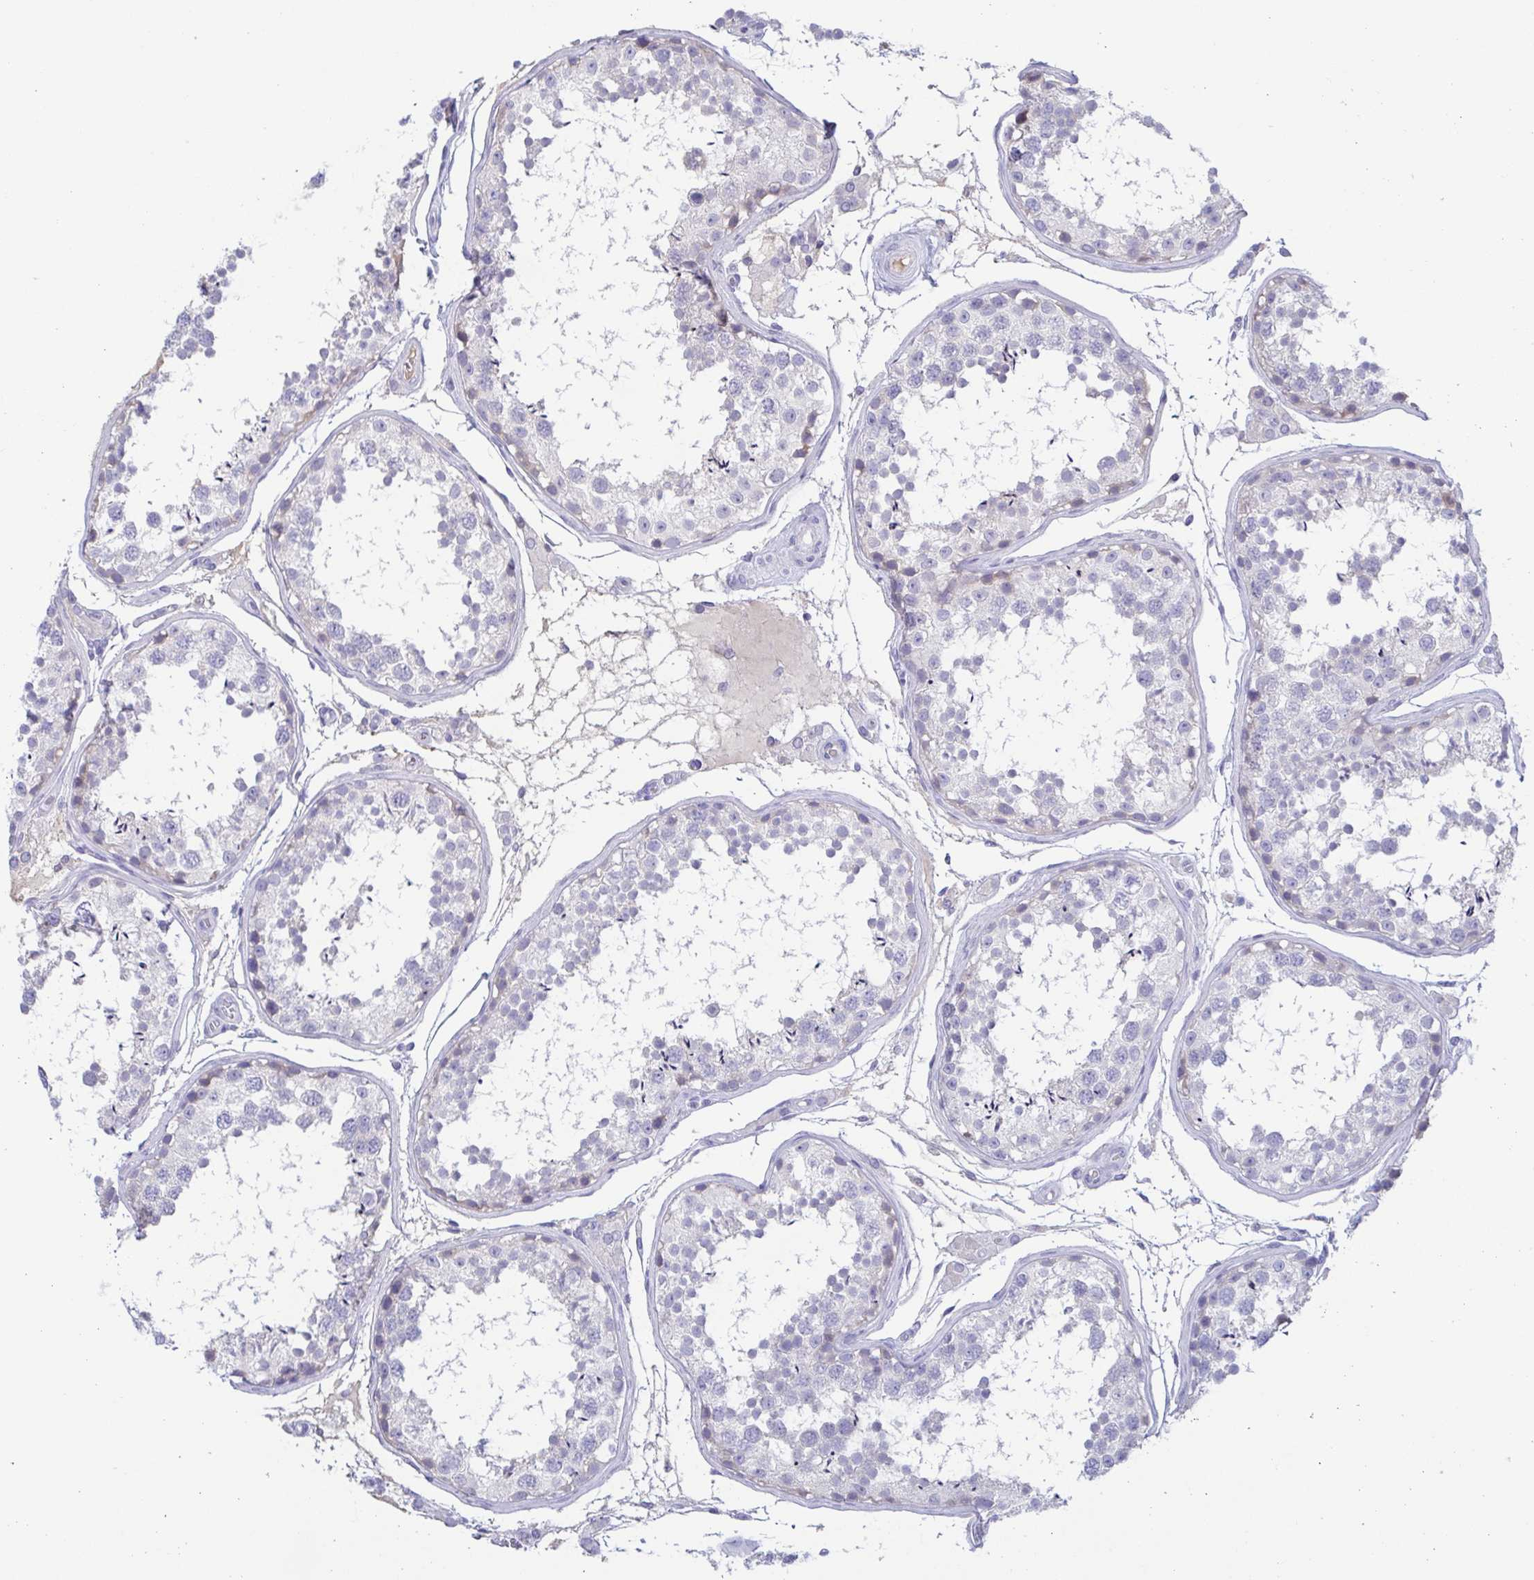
{"staining": {"intensity": "negative", "quantity": "none", "location": "none"}, "tissue": "testis", "cell_type": "Cells in seminiferous ducts", "image_type": "normal", "snomed": [{"axis": "morphology", "description": "Normal tissue, NOS"}, {"axis": "topography", "description": "Testis"}], "caption": "Protein analysis of normal testis exhibits no significant staining in cells in seminiferous ducts. (DAB immunohistochemistry visualized using brightfield microscopy, high magnification).", "gene": "TREH", "patient": {"sex": "male", "age": 29}}